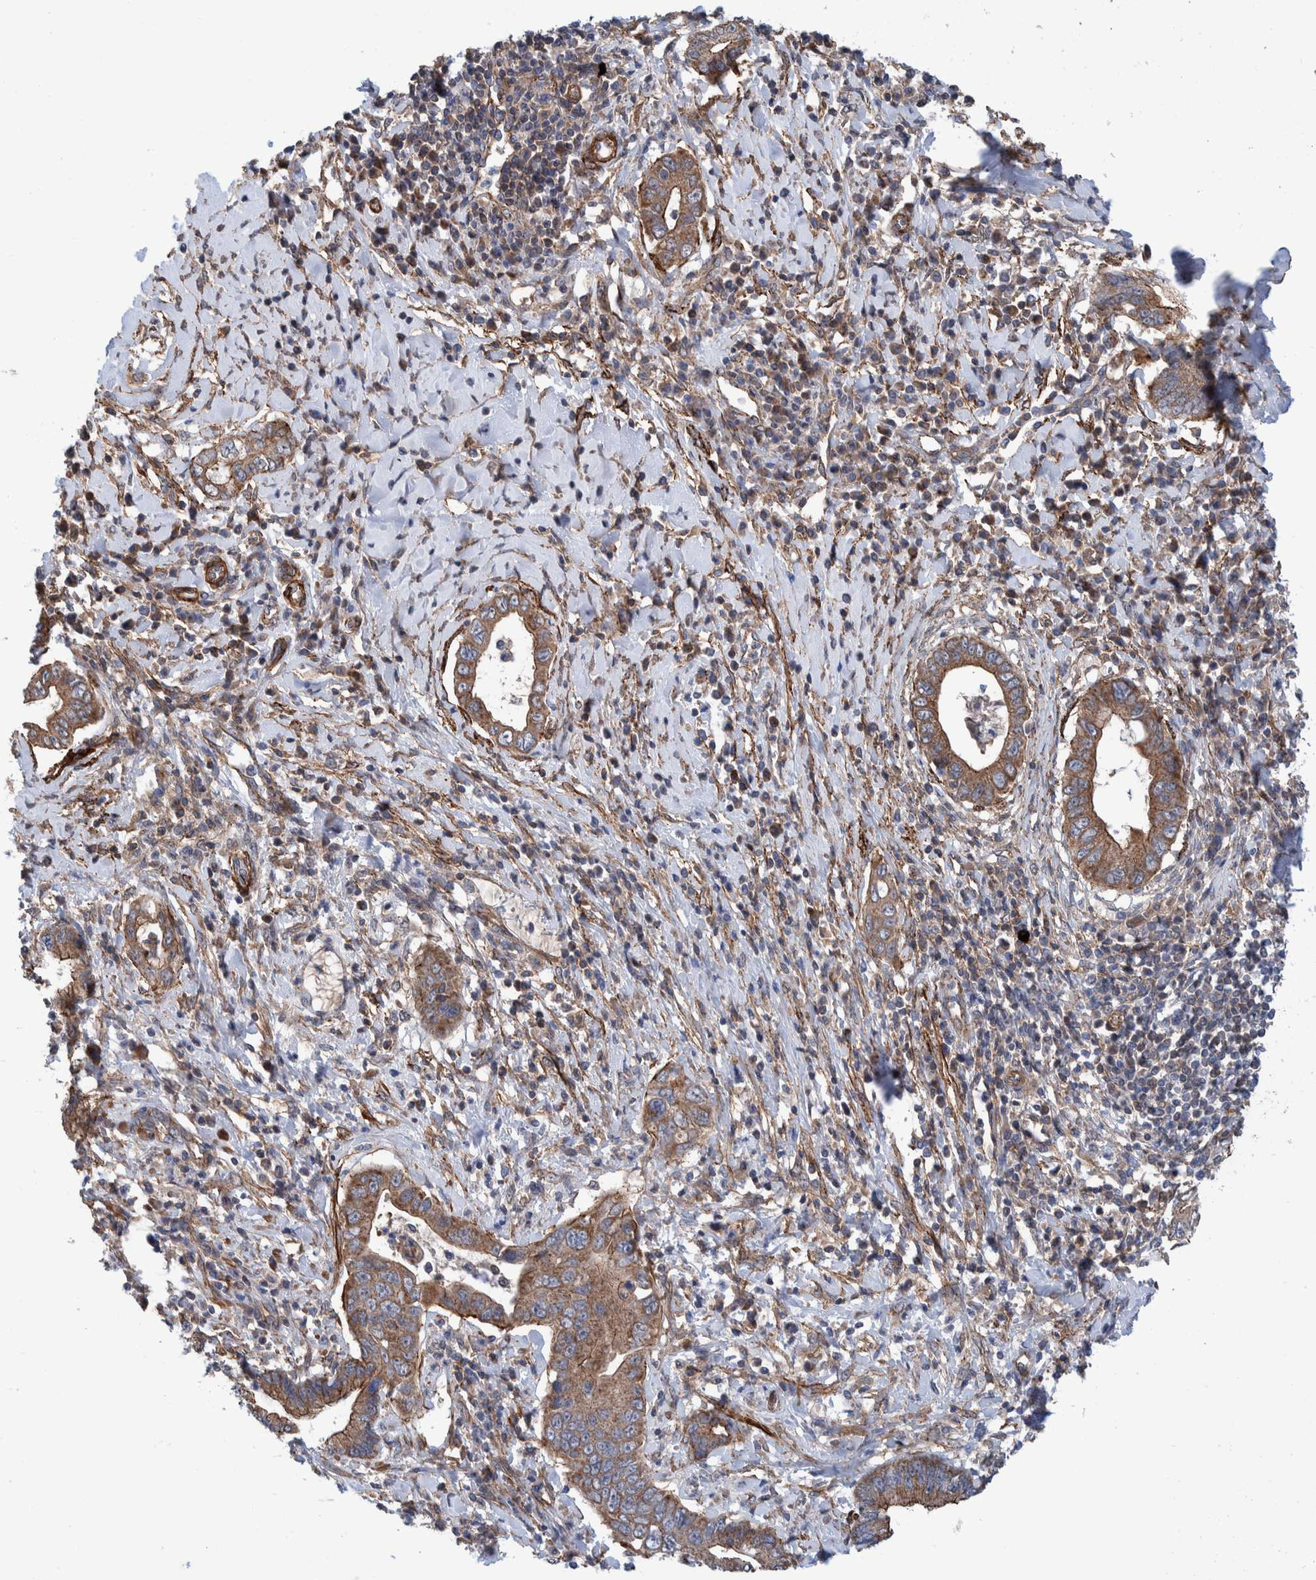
{"staining": {"intensity": "moderate", "quantity": ">75%", "location": "cytoplasmic/membranous"}, "tissue": "cervical cancer", "cell_type": "Tumor cells", "image_type": "cancer", "snomed": [{"axis": "morphology", "description": "Adenocarcinoma, NOS"}, {"axis": "topography", "description": "Cervix"}], "caption": "Immunohistochemical staining of cervical adenocarcinoma shows moderate cytoplasmic/membranous protein positivity in about >75% of tumor cells.", "gene": "SLC25A10", "patient": {"sex": "female", "age": 44}}